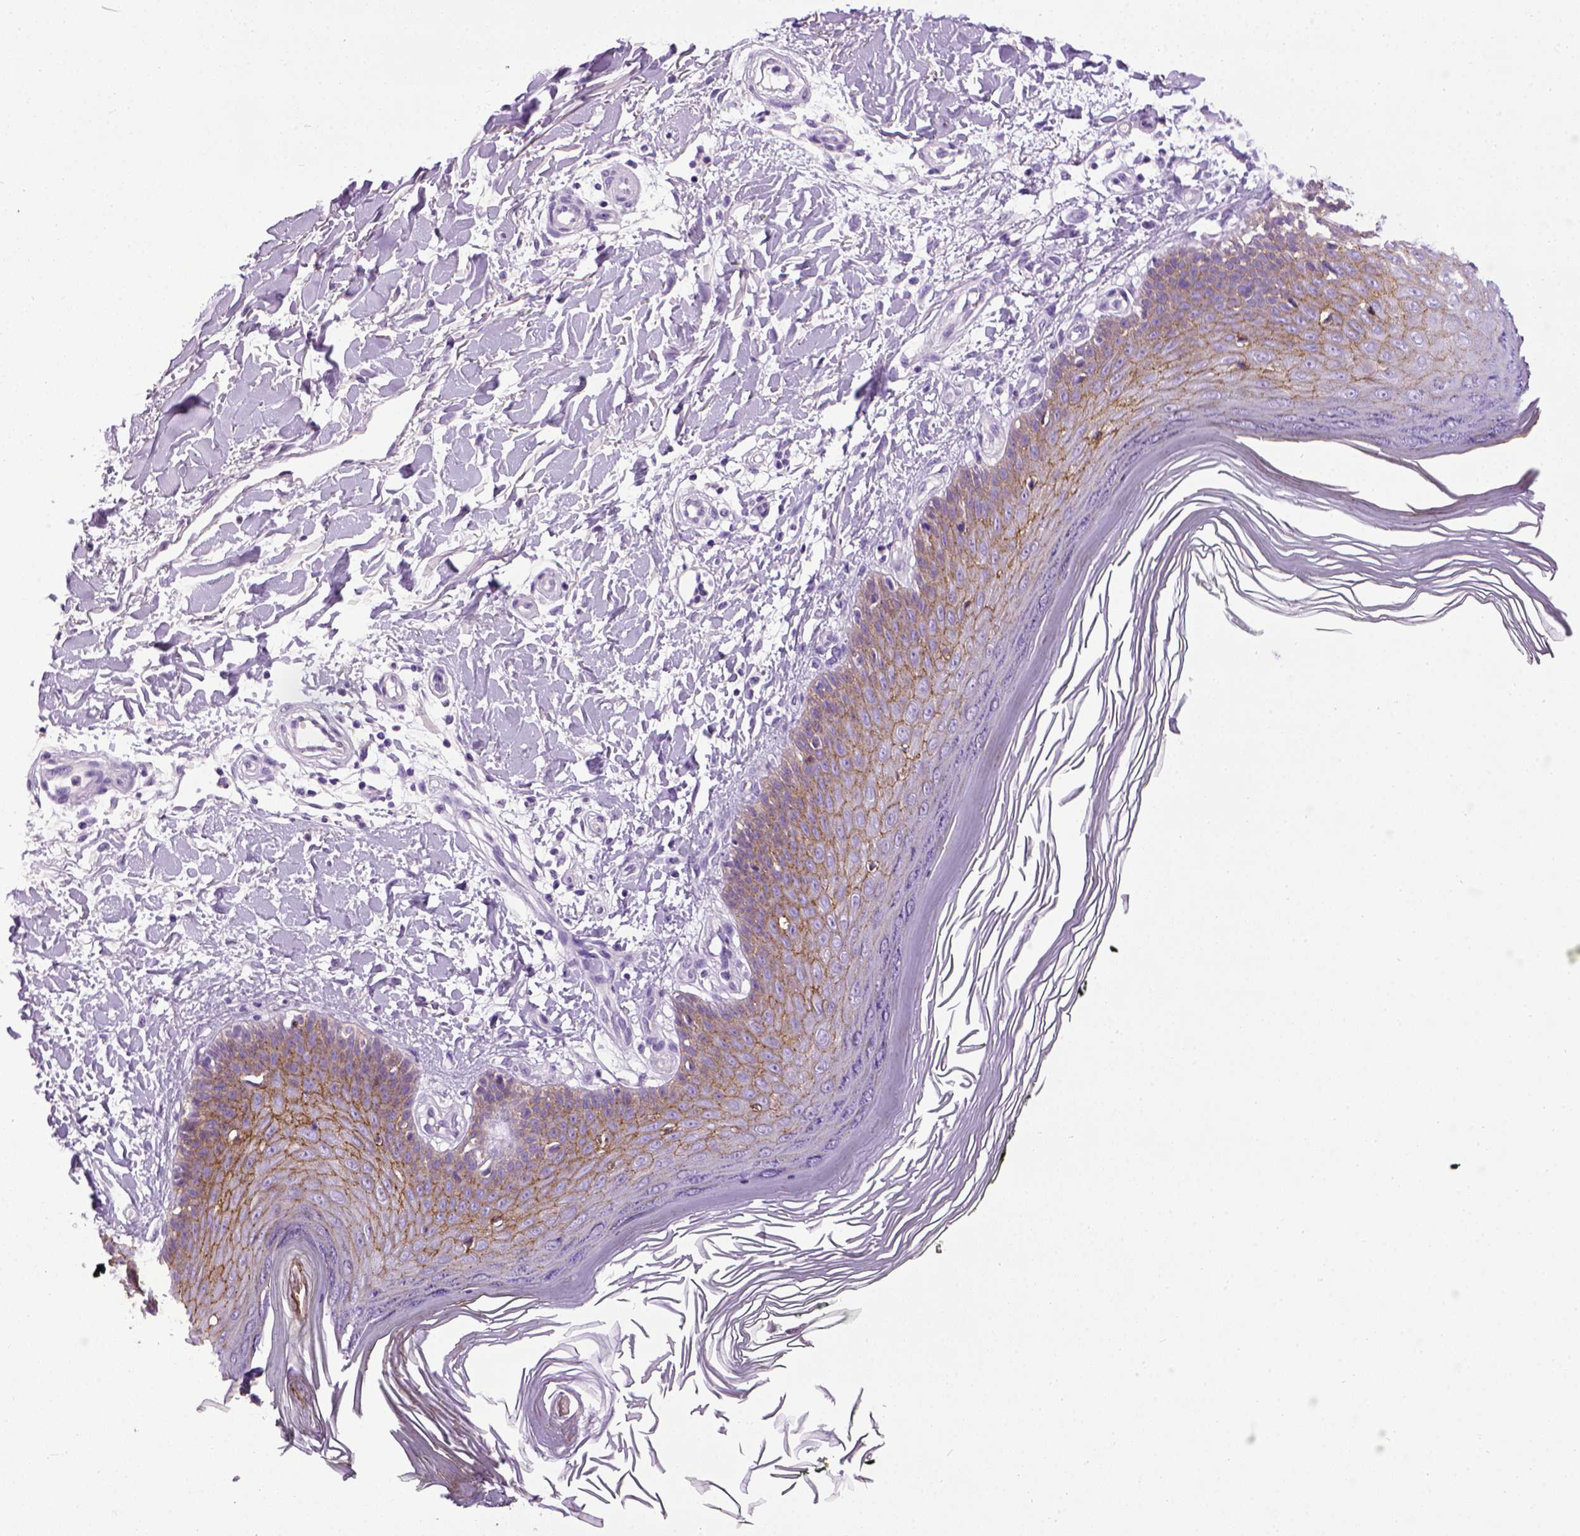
{"staining": {"intensity": "negative", "quantity": "none", "location": "none"}, "tissue": "skin", "cell_type": "Fibroblasts", "image_type": "normal", "snomed": [{"axis": "morphology", "description": "Normal tissue, NOS"}, {"axis": "topography", "description": "Skin"}], "caption": "Histopathology image shows no significant protein positivity in fibroblasts of unremarkable skin.", "gene": "CDH1", "patient": {"sex": "female", "age": 62}}